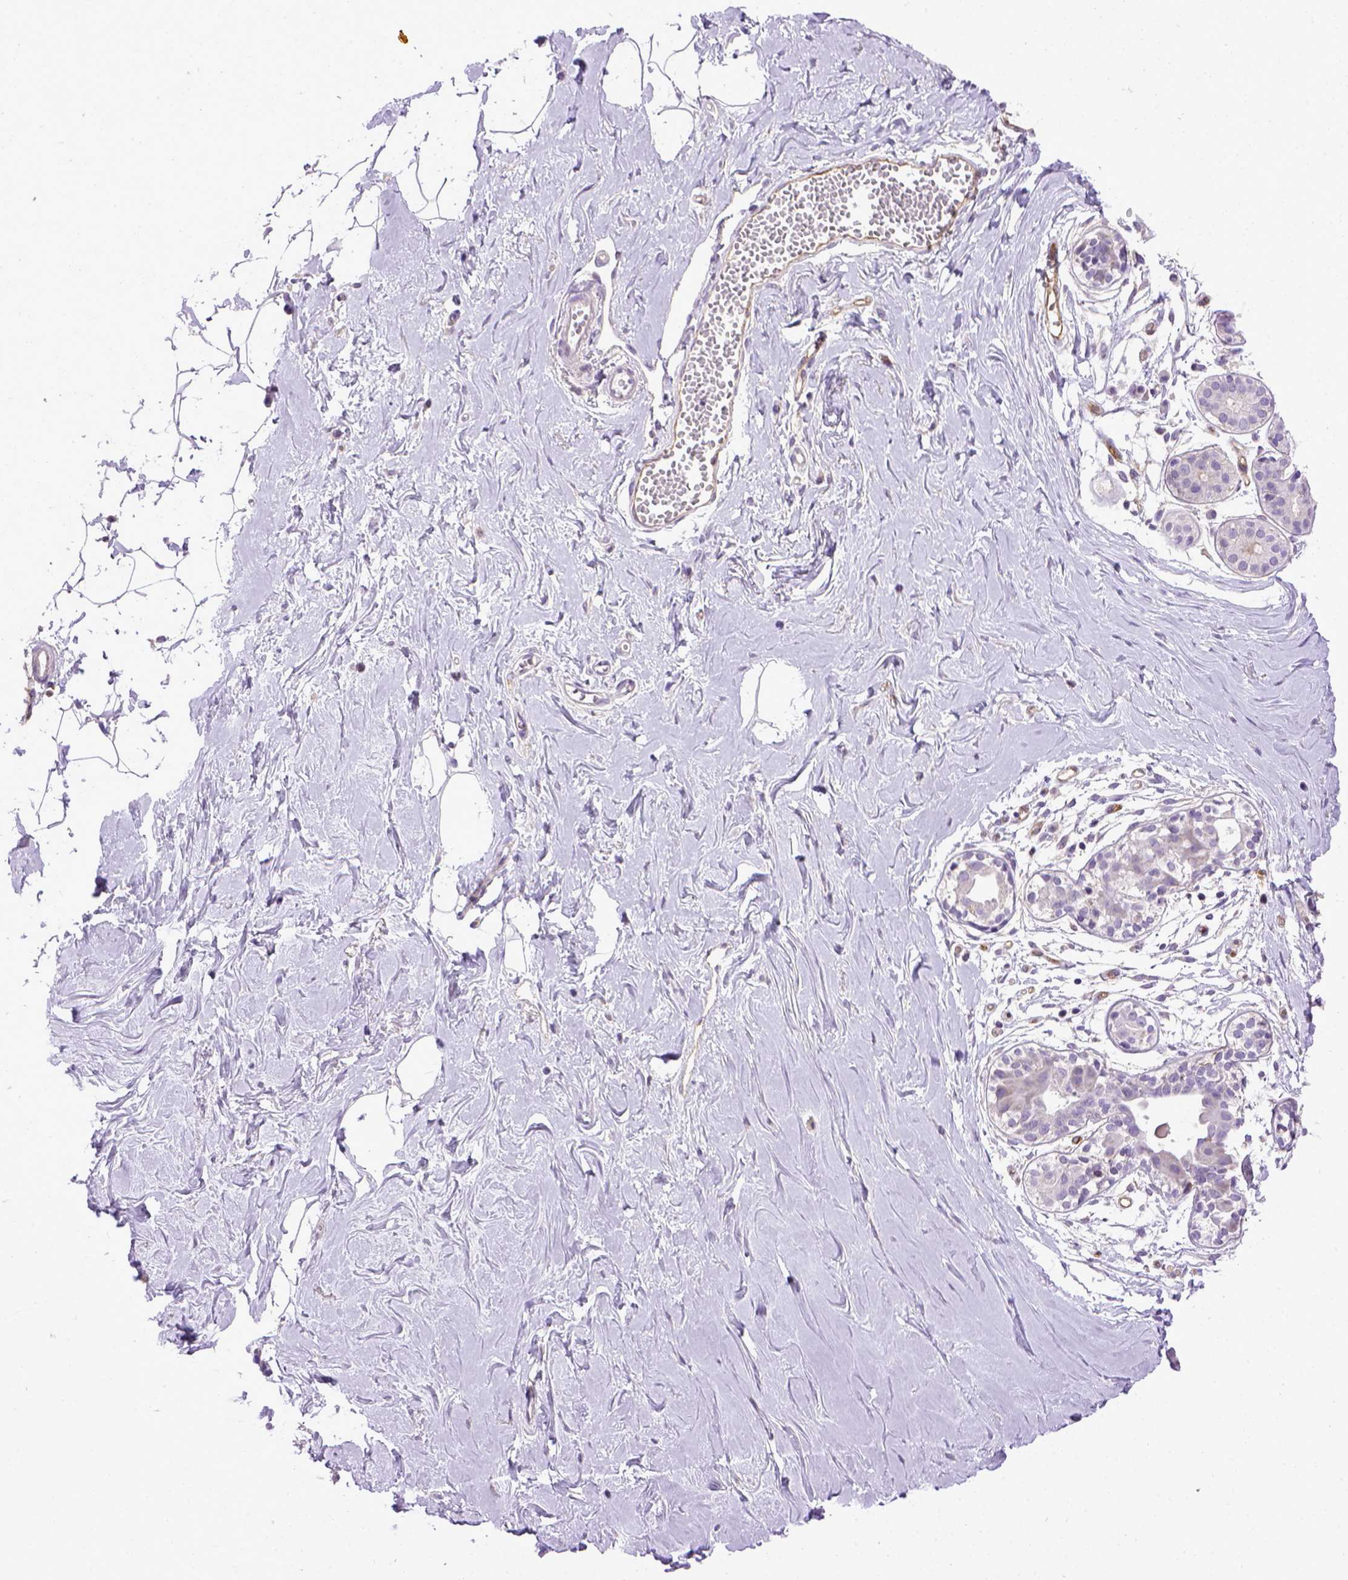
{"staining": {"intensity": "negative", "quantity": "none", "location": "none"}, "tissue": "breast", "cell_type": "Adipocytes", "image_type": "normal", "snomed": [{"axis": "morphology", "description": "Normal tissue, NOS"}, {"axis": "topography", "description": "Breast"}], "caption": "Immunohistochemical staining of unremarkable breast reveals no significant expression in adipocytes.", "gene": "ENG", "patient": {"sex": "female", "age": 49}}